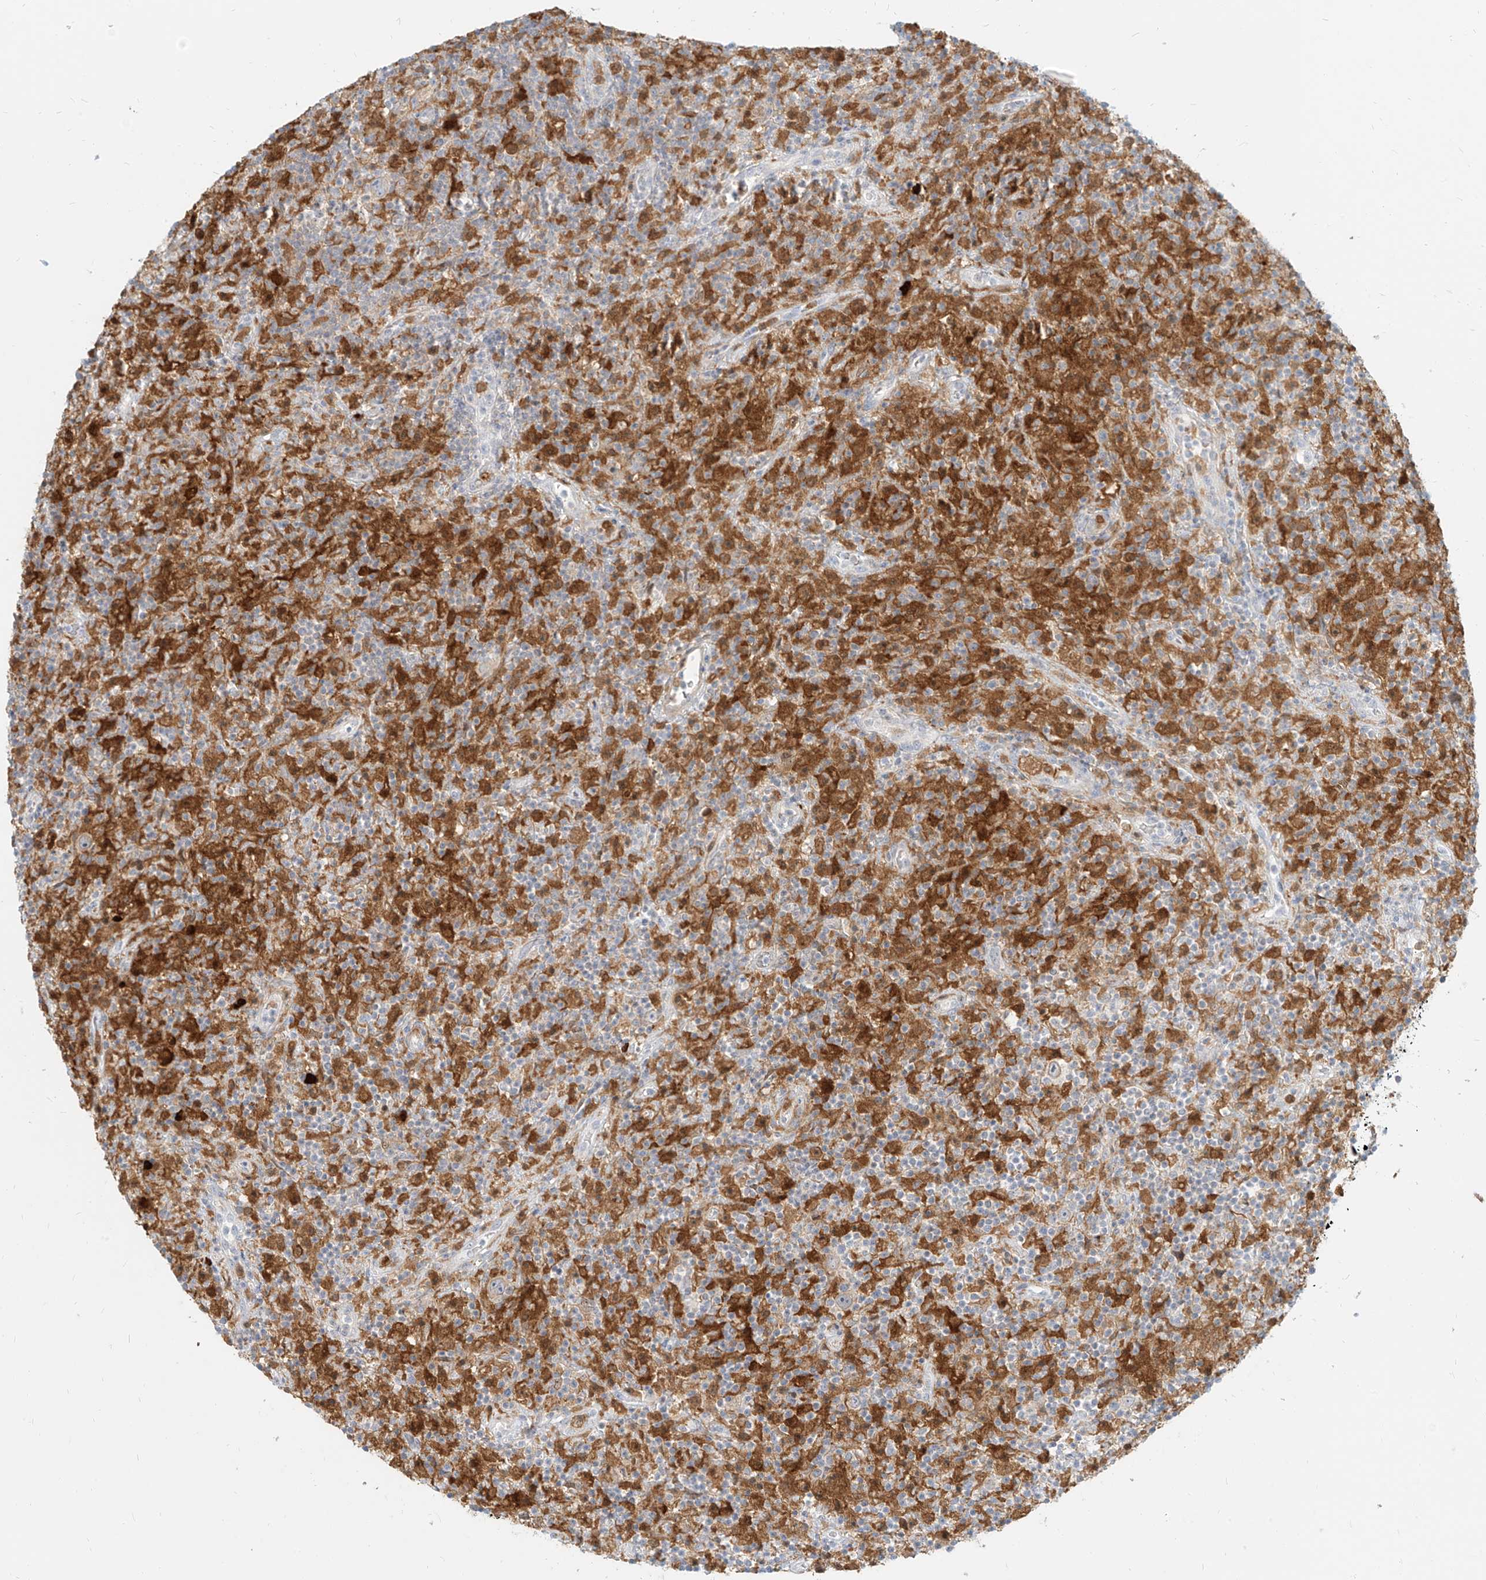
{"staining": {"intensity": "weak", "quantity": "25%-75%", "location": "cytoplasmic/membranous"}, "tissue": "lymphoma", "cell_type": "Tumor cells", "image_type": "cancer", "snomed": [{"axis": "morphology", "description": "Hodgkin's disease, NOS"}, {"axis": "topography", "description": "Lymph node"}], "caption": "Hodgkin's disease tissue shows weak cytoplasmic/membranous positivity in about 25%-75% of tumor cells", "gene": "PGD", "patient": {"sex": "male", "age": 70}}